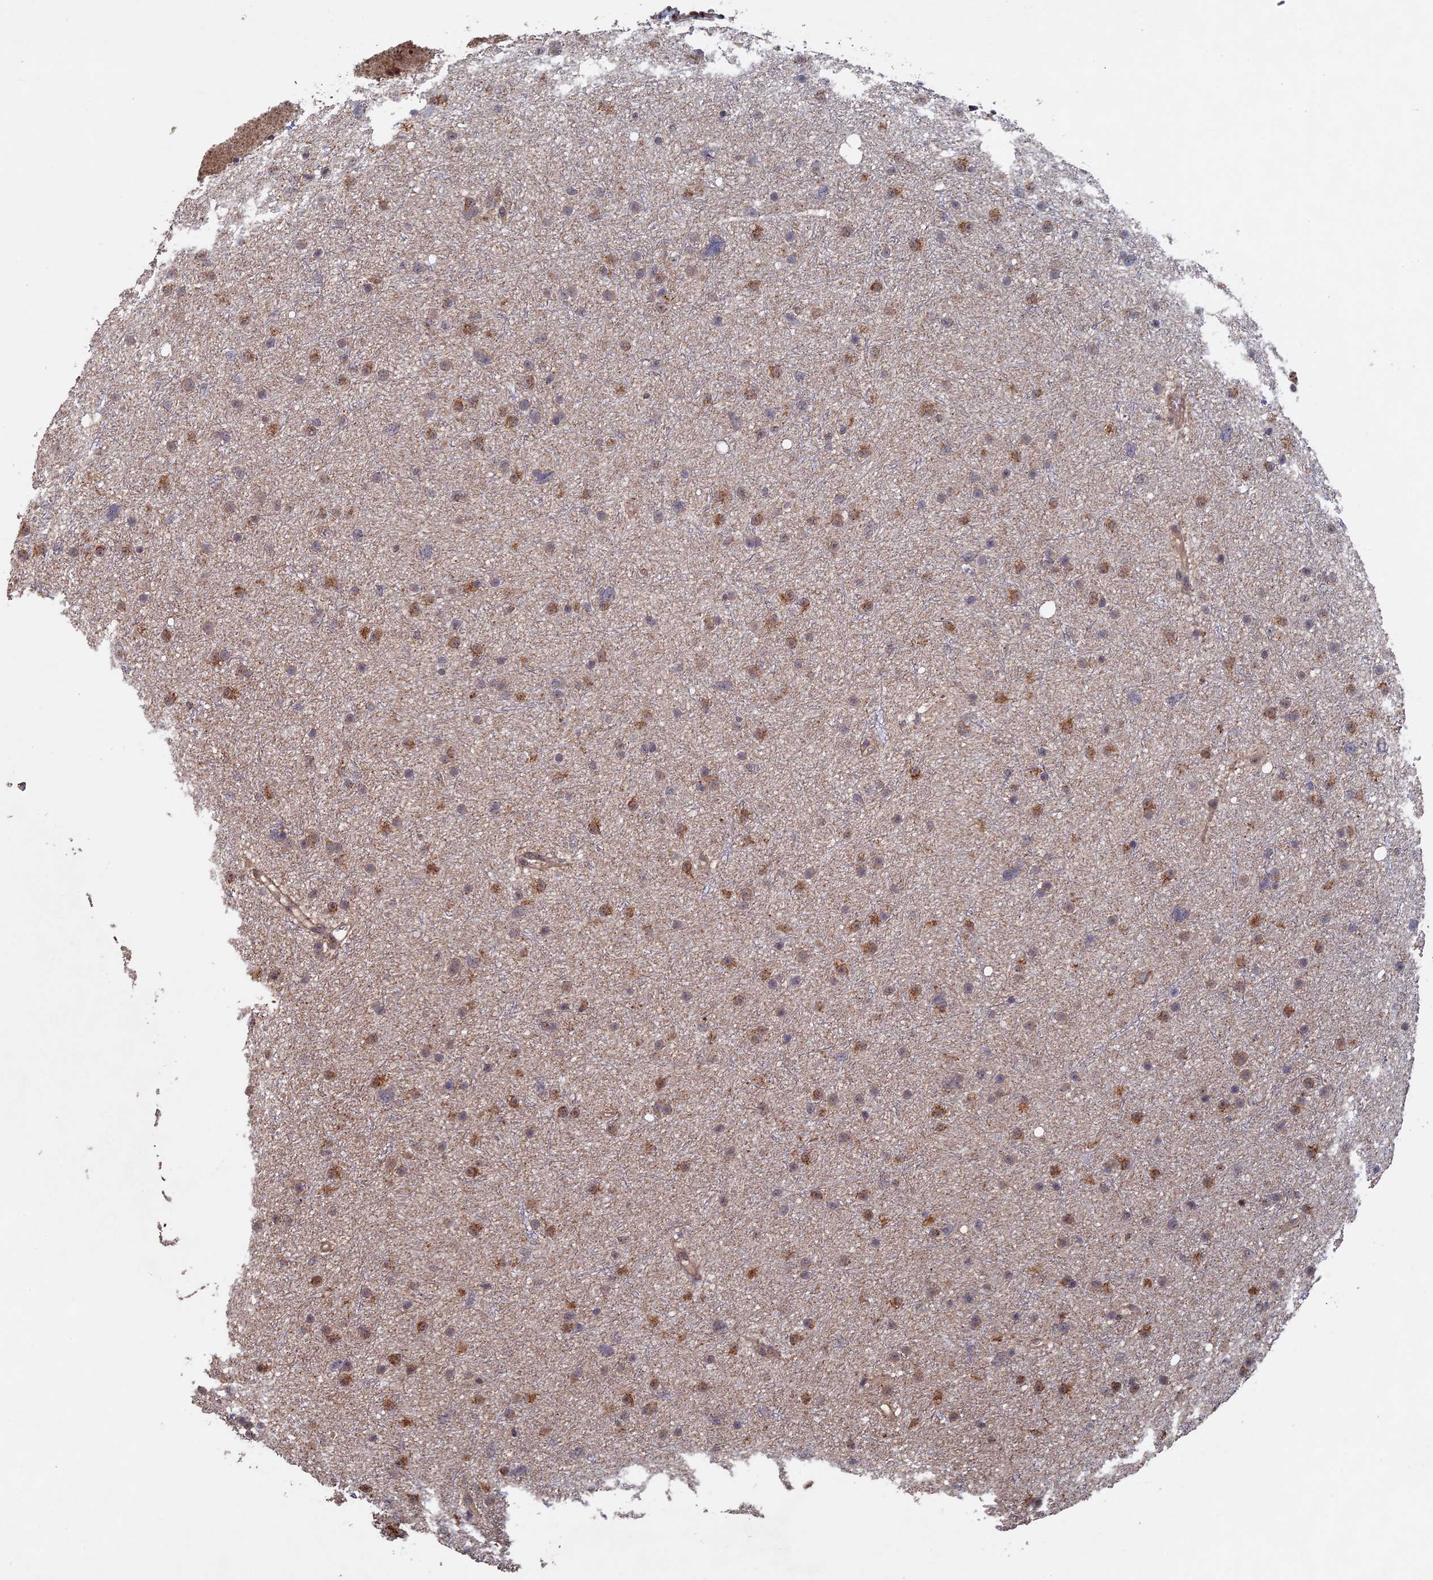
{"staining": {"intensity": "moderate", "quantity": "25%-75%", "location": "cytoplasmic/membranous"}, "tissue": "glioma", "cell_type": "Tumor cells", "image_type": "cancer", "snomed": [{"axis": "morphology", "description": "Glioma, malignant, Low grade"}, {"axis": "topography", "description": "Cerebral cortex"}], "caption": "Human malignant glioma (low-grade) stained with a protein marker demonstrates moderate staining in tumor cells.", "gene": "KIAA1328", "patient": {"sex": "female", "age": 39}}